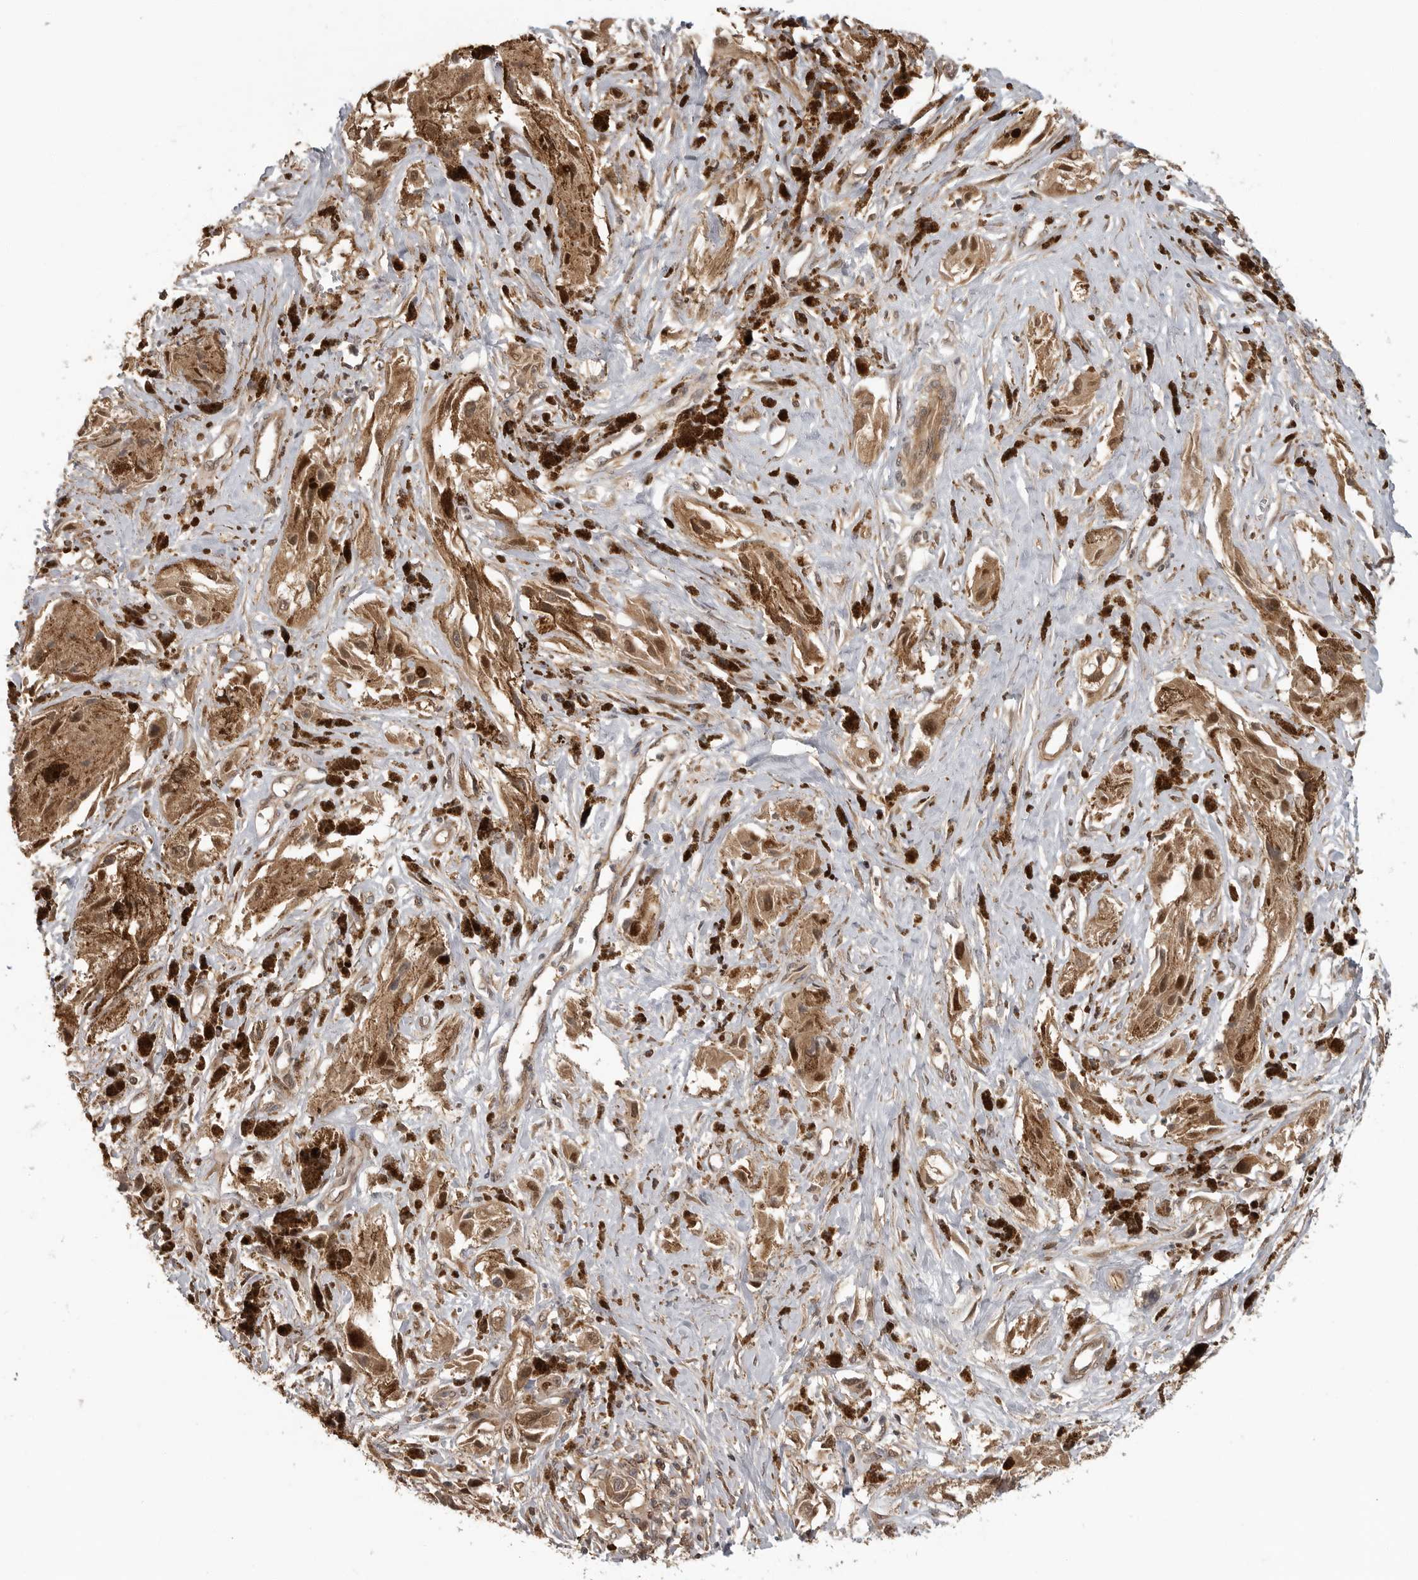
{"staining": {"intensity": "moderate", "quantity": ">75%", "location": "cytoplasmic/membranous,nuclear"}, "tissue": "melanoma", "cell_type": "Tumor cells", "image_type": "cancer", "snomed": [{"axis": "morphology", "description": "Malignant melanoma, NOS"}, {"axis": "topography", "description": "Skin"}], "caption": "Protein expression analysis of human malignant melanoma reveals moderate cytoplasmic/membranous and nuclear positivity in about >75% of tumor cells.", "gene": "ERN1", "patient": {"sex": "male", "age": 88}}